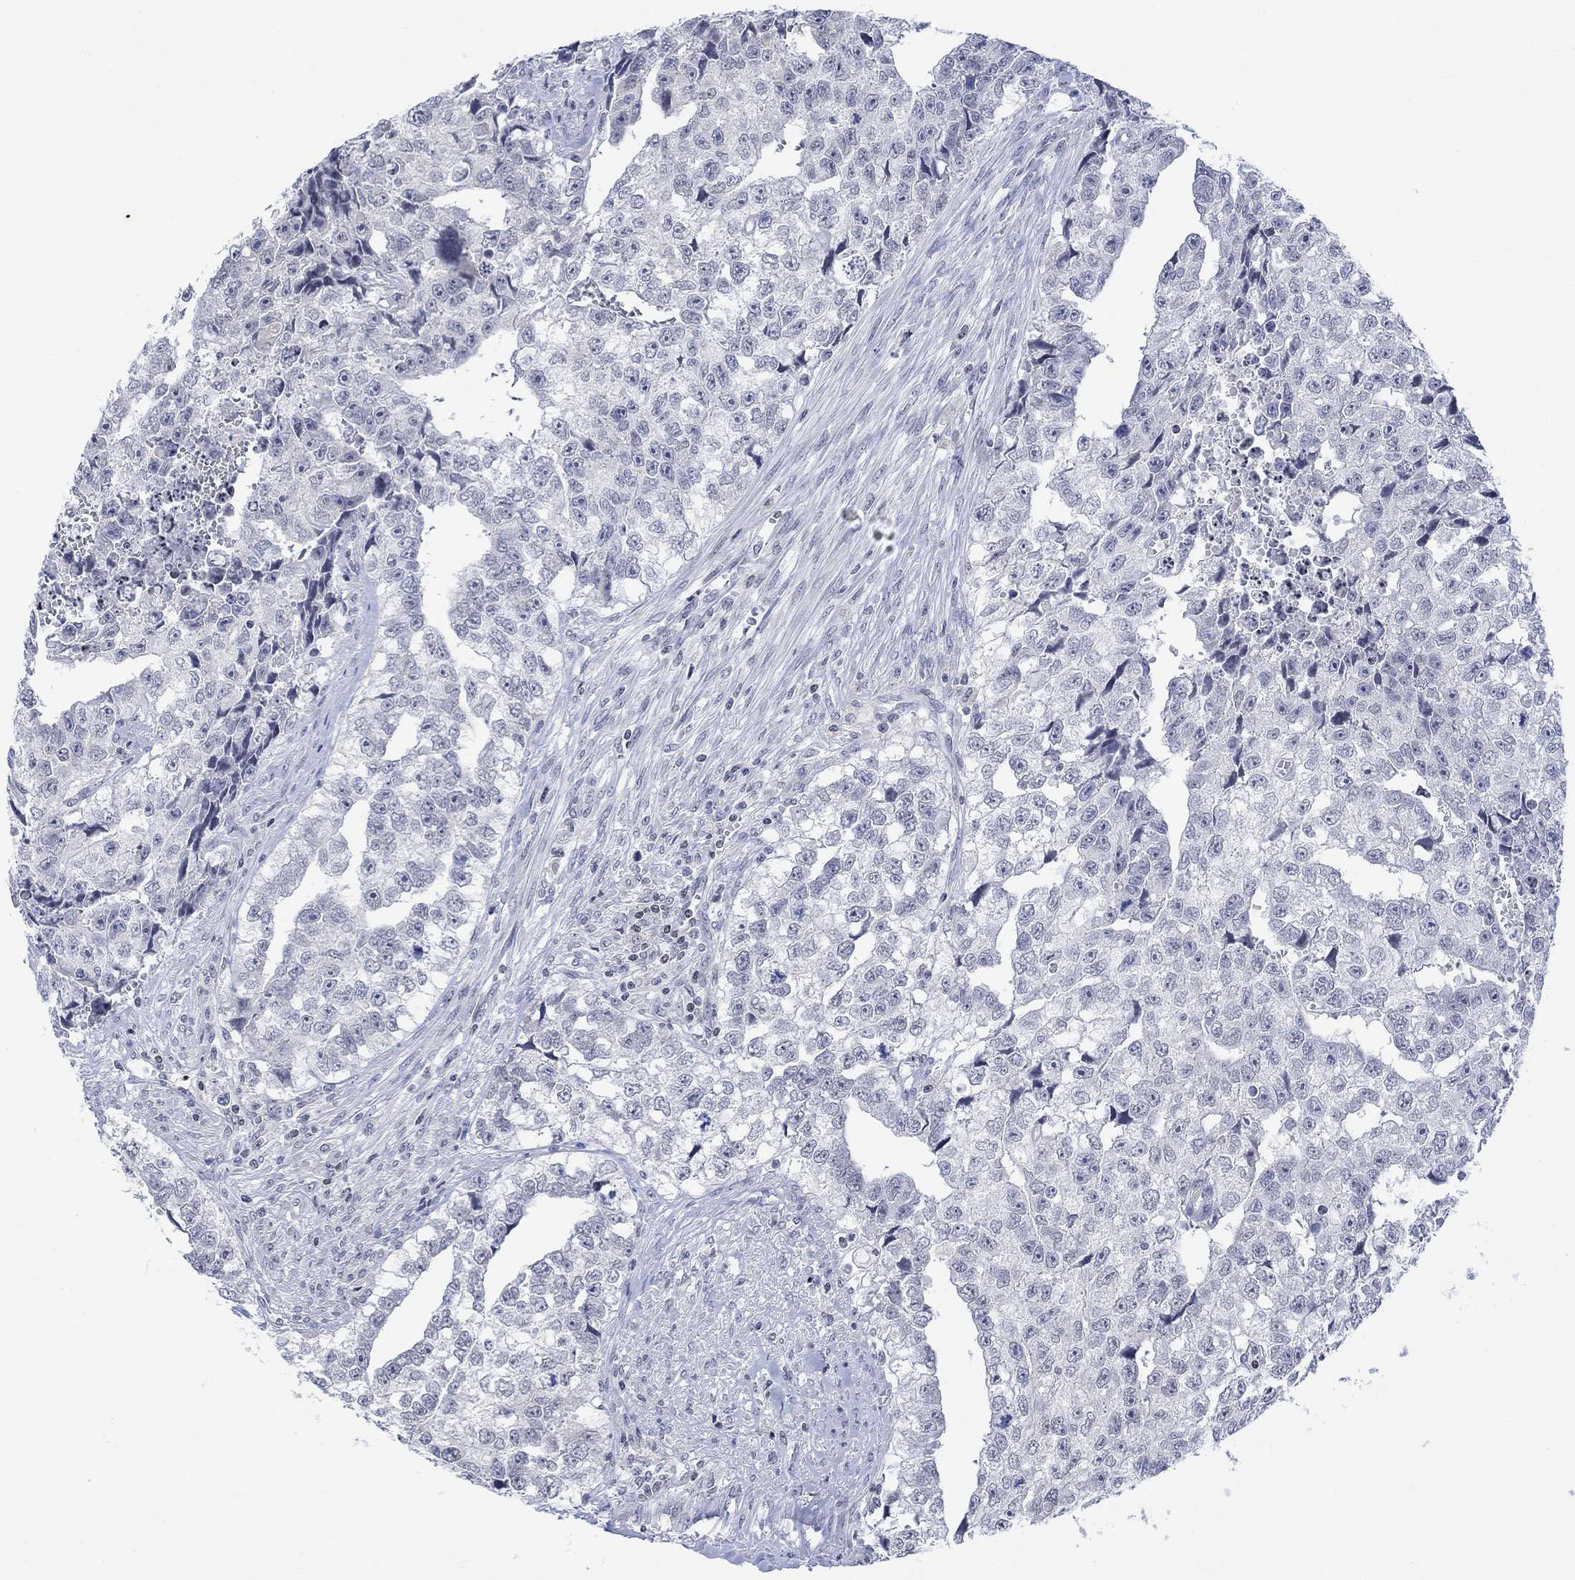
{"staining": {"intensity": "negative", "quantity": "none", "location": "none"}, "tissue": "testis cancer", "cell_type": "Tumor cells", "image_type": "cancer", "snomed": [{"axis": "morphology", "description": "Carcinoma, Embryonal, NOS"}, {"axis": "morphology", "description": "Teratoma, malignant, NOS"}, {"axis": "topography", "description": "Testis"}], "caption": "Tumor cells are negative for protein expression in human testis embryonal carcinoma.", "gene": "DCX", "patient": {"sex": "male", "age": 44}}